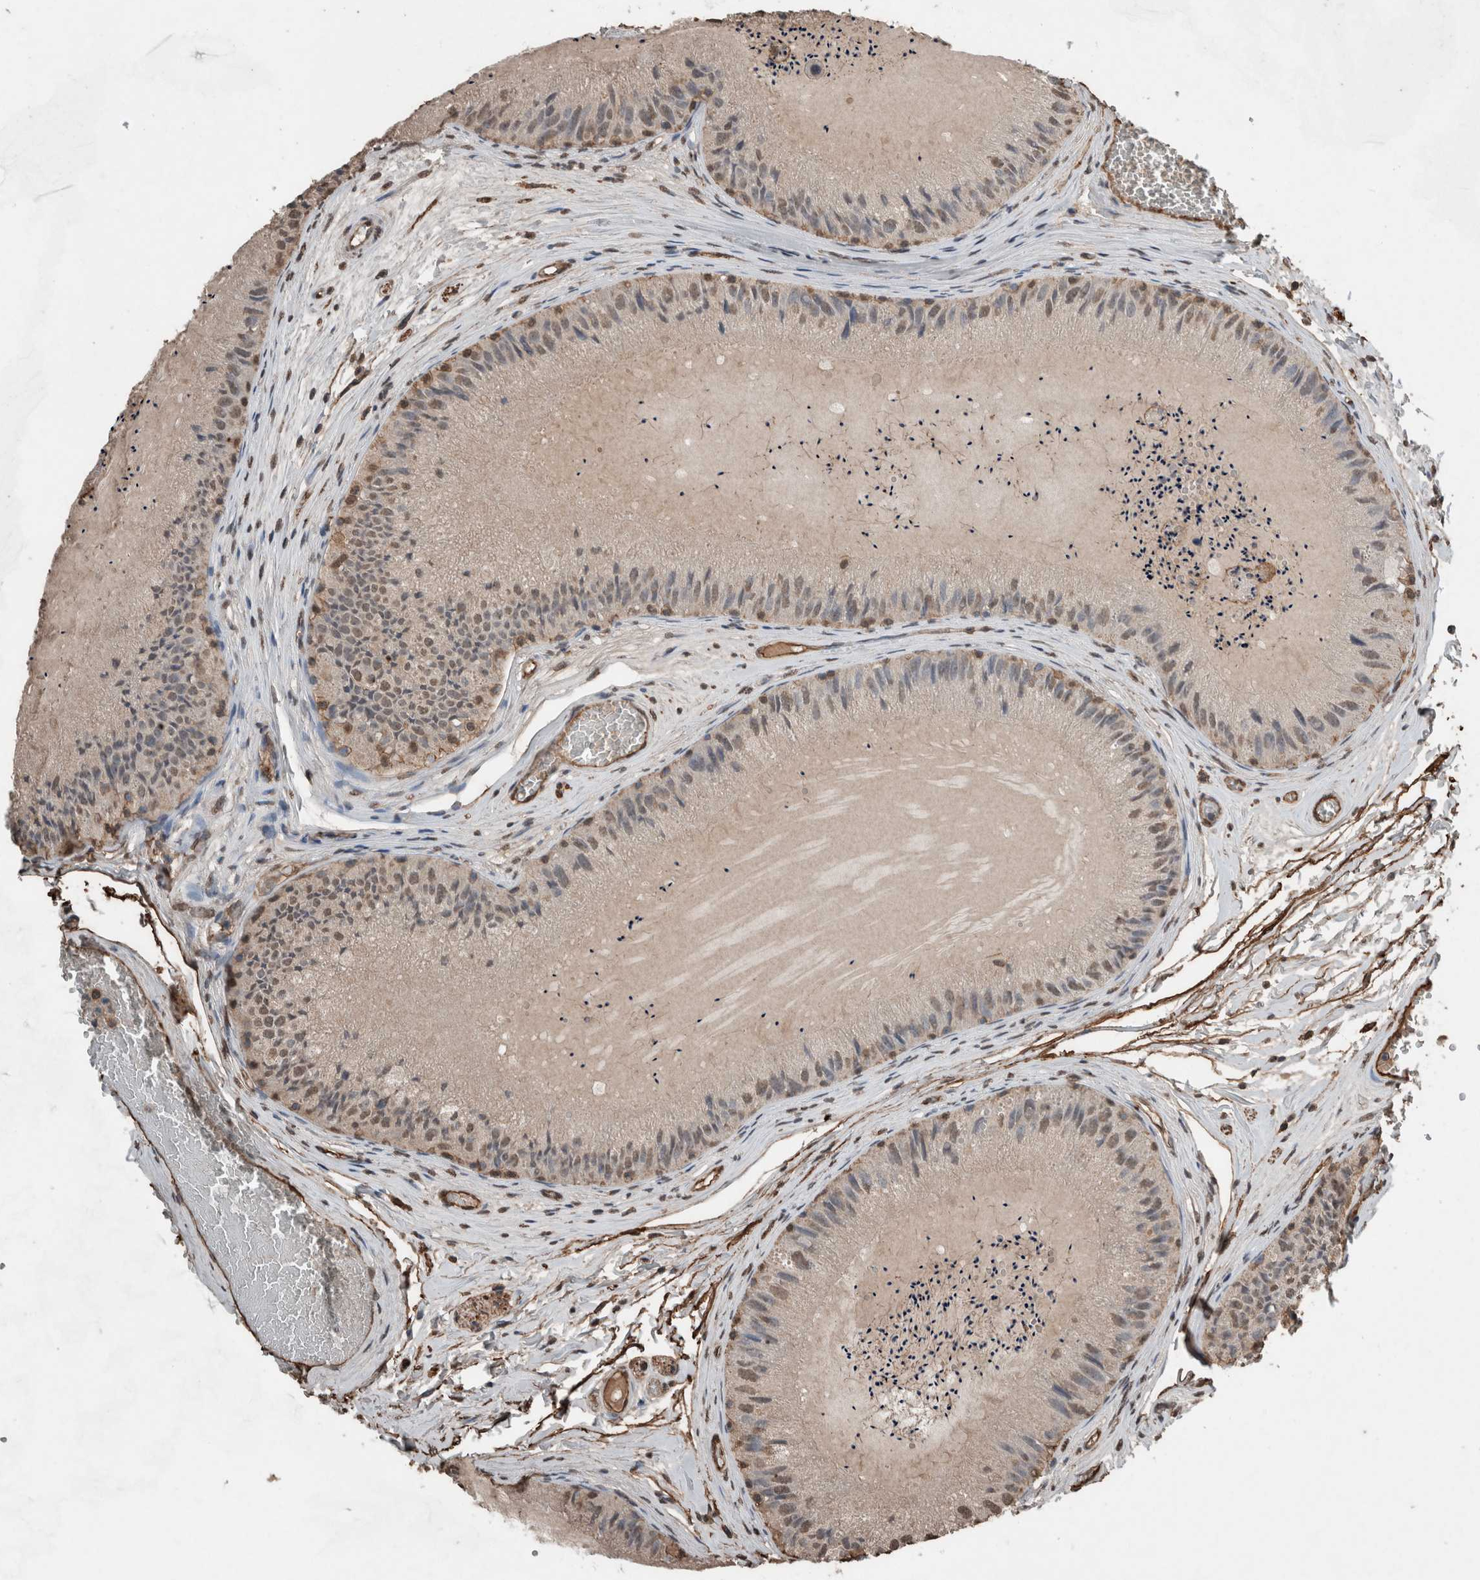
{"staining": {"intensity": "moderate", "quantity": "25%-75%", "location": "cytoplasmic/membranous"}, "tissue": "epididymis", "cell_type": "Glandular cells", "image_type": "normal", "snomed": [{"axis": "morphology", "description": "Normal tissue, NOS"}, {"axis": "topography", "description": "Epididymis"}], "caption": "IHC staining of unremarkable epididymis, which exhibits medium levels of moderate cytoplasmic/membranous expression in approximately 25%-75% of glandular cells indicating moderate cytoplasmic/membranous protein expression. The staining was performed using DAB (3,3'-diaminobenzidine) (brown) for protein detection and nuclei were counterstained in hematoxylin (blue).", "gene": "S100A10", "patient": {"sex": "male", "age": 31}}